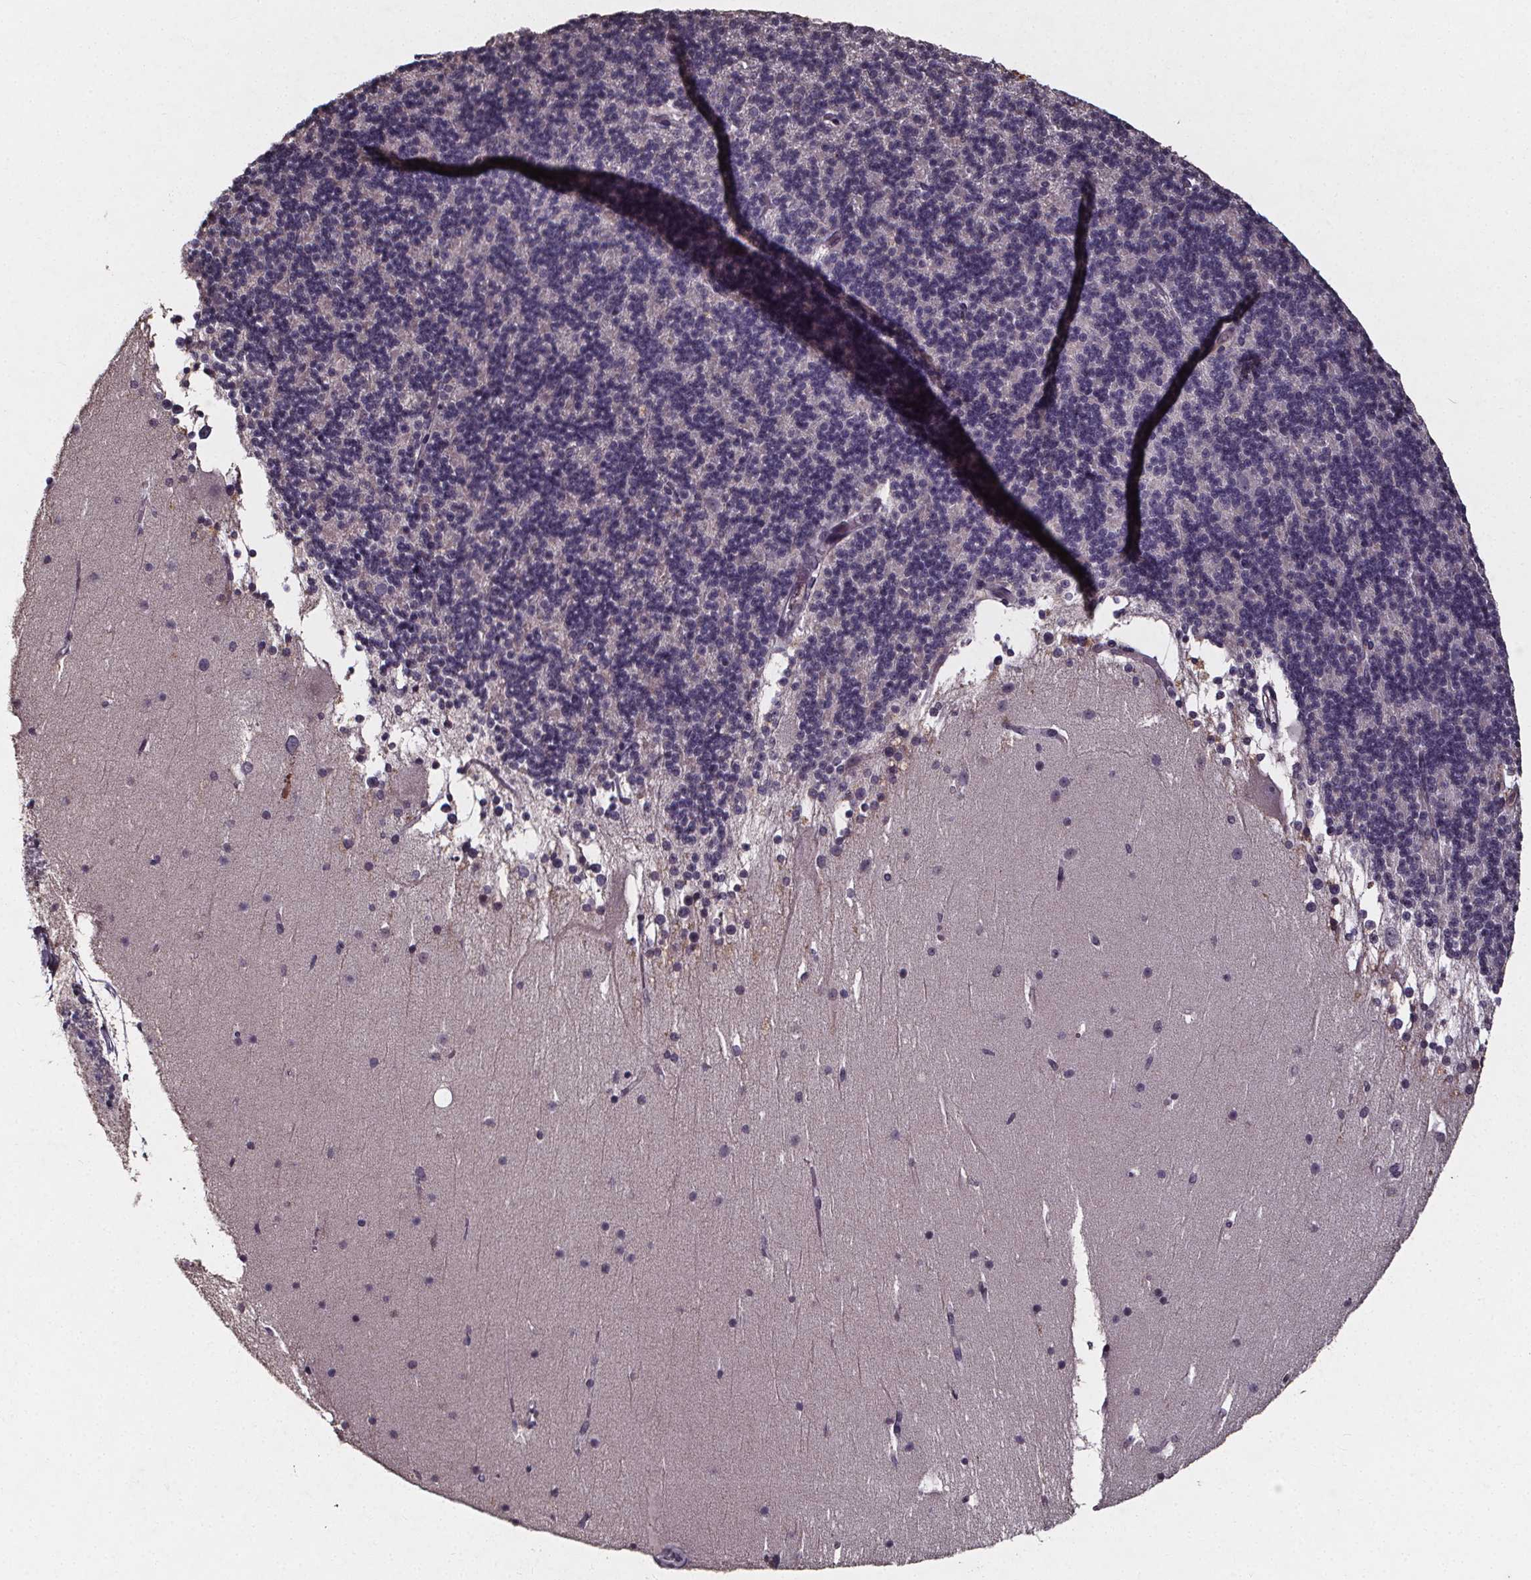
{"staining": {"intensity": "negative", "quantity": "none", "location": "none"}, "tissue": "cerebellum", "cell_type": "Cells in granular layer", "image_type": "normal", "snomed": [{"axis": "morphology", "description": "Normal tissue, NOS"}, {"axis": "topography", "description": "Cerebellum"}], "caption": "Immunohistochemistry (IHC) of normal cerebellum exhibits no staining in cells in granular layer. (Stains: DAB (3,3'-diaminobenzidine) IHC with hematoxylin counter stain, Microscopy: brightfield microscopy at high magnification).", "gene": "SPAG8", "patient": {"sex": "female", "age": 19}}